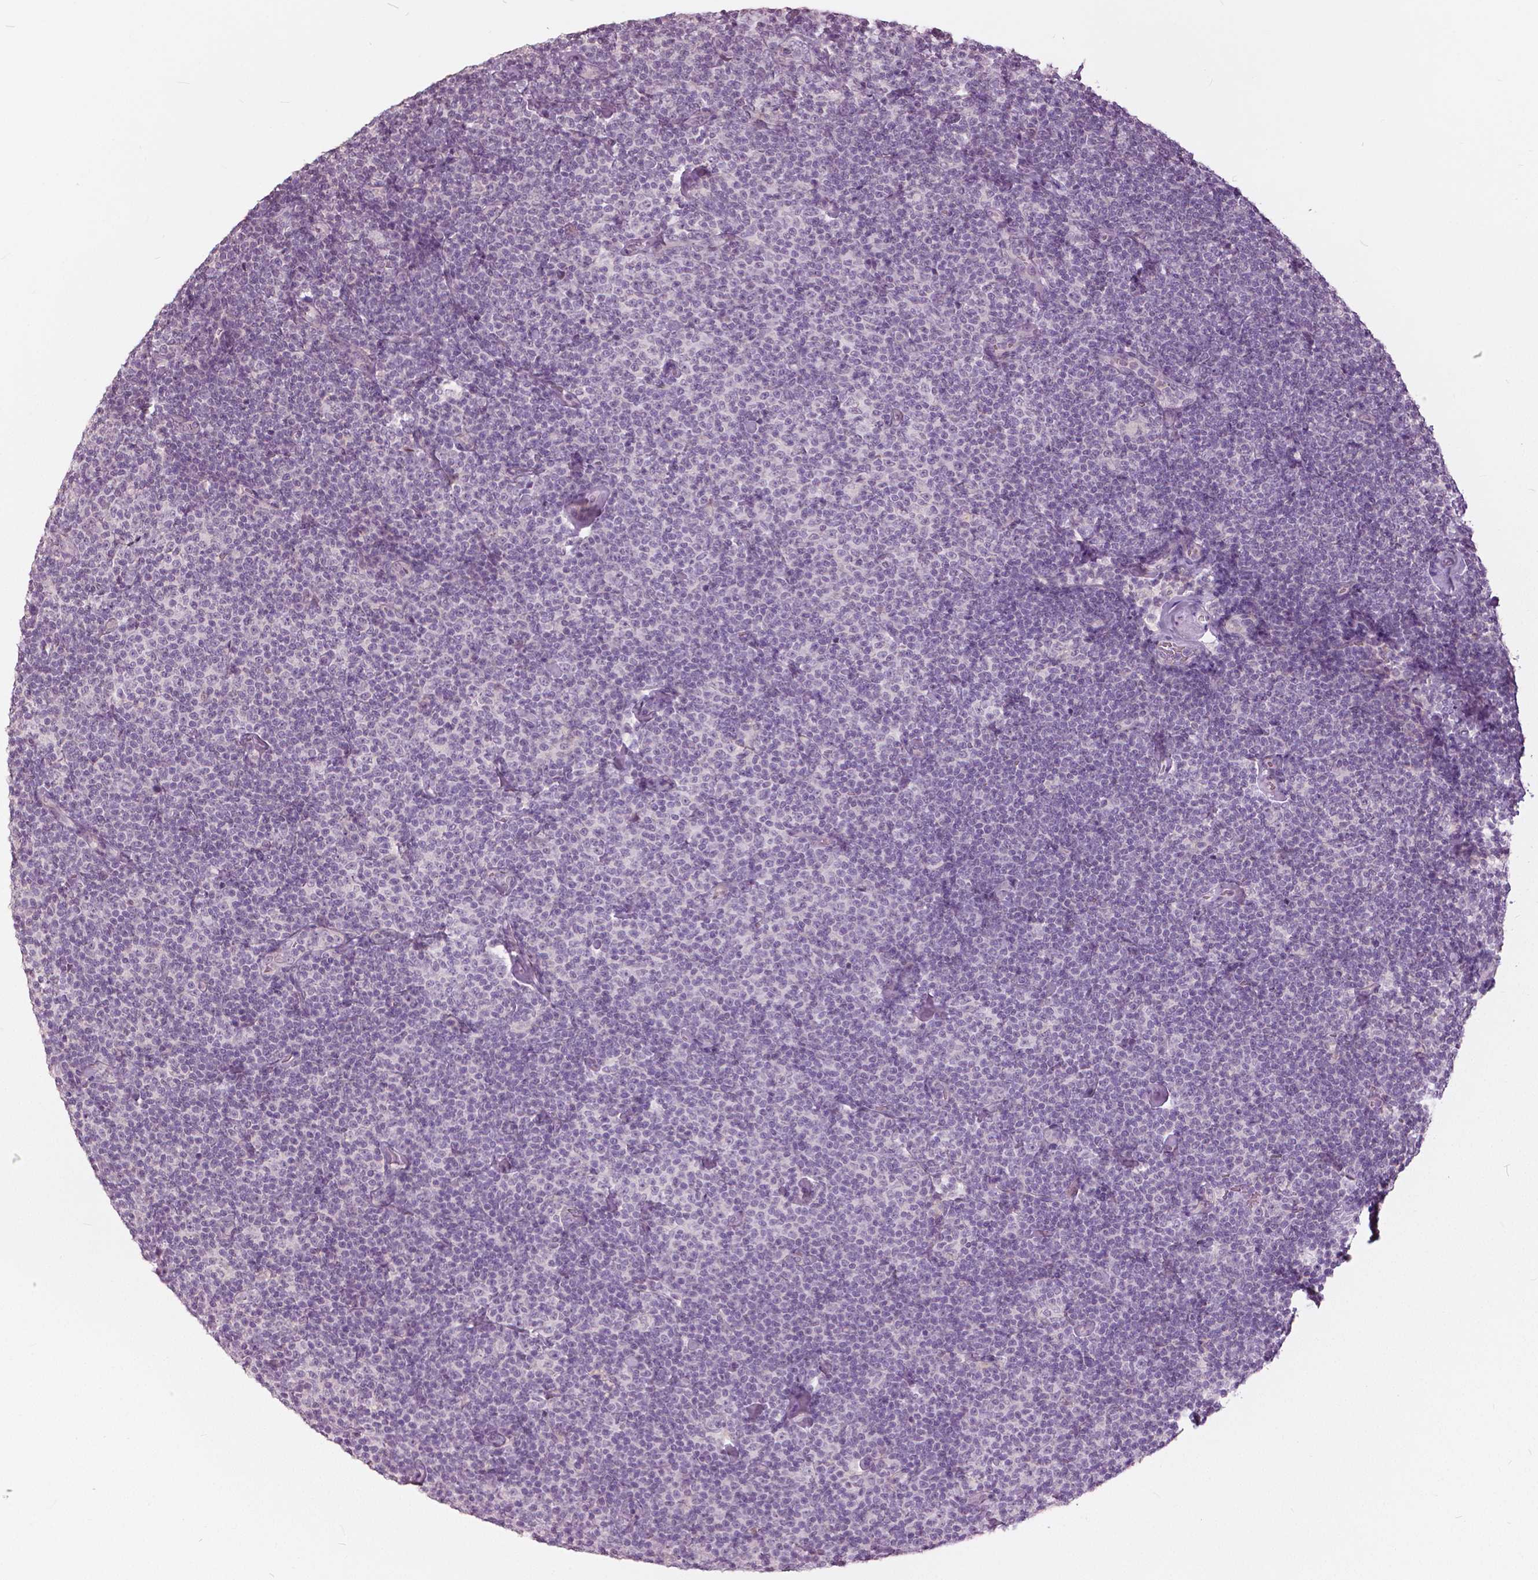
{"staining": {"intensity": "negative", "quantity": "none", "location": "none"}, "tissue": "lymphoma", "cell_type": "Tumor cells", "image_type": "cancer", "snomed": [{"axis": "morphology", "description": "Malignant lymphoma, non-Hodgkin's type, Low grade"}, {"axis": "topography", "description": "Lymph node"}], "caption": "Immunohistochemical staining of lymphoma shows no significant positivity in tumor cells.", "gene": "NANOG", "patient": {"sex": "male", "age": 81}}